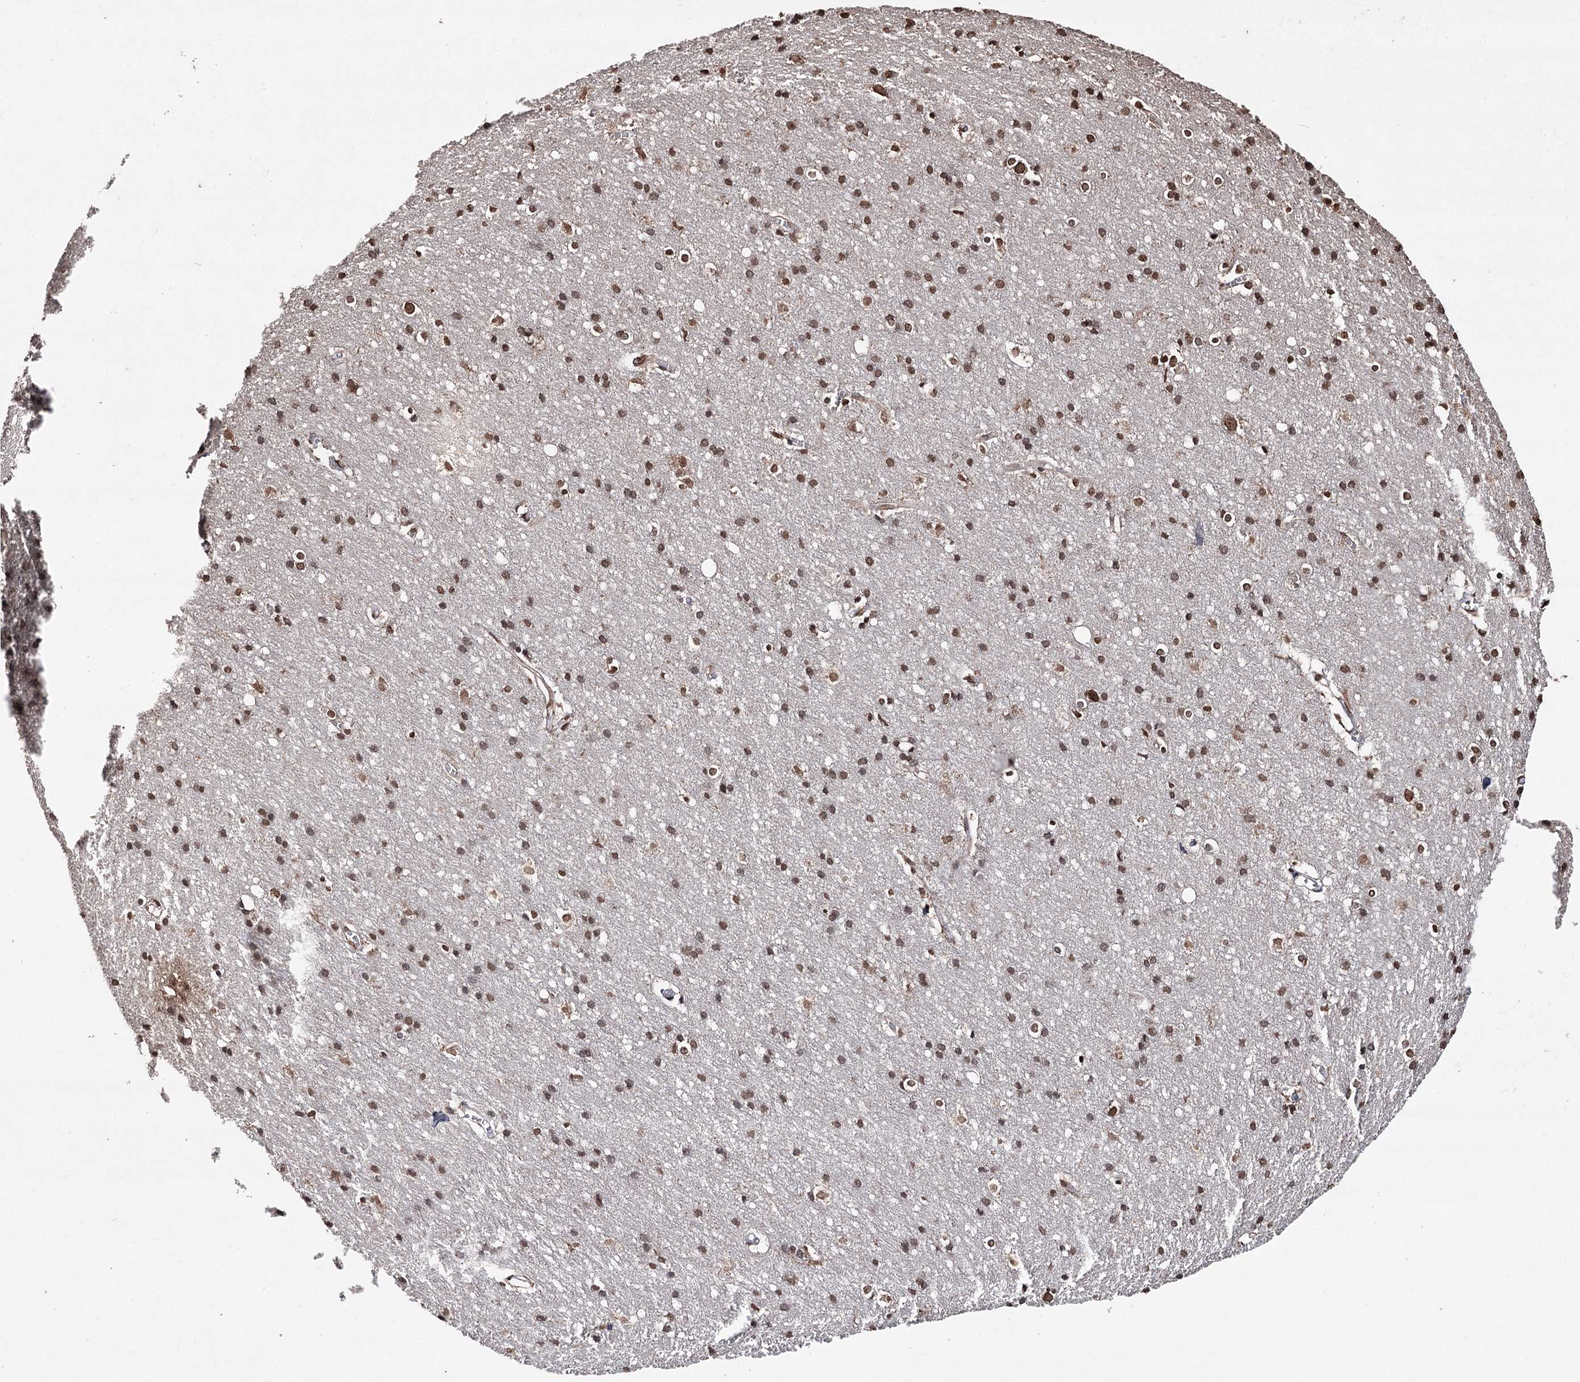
{"staining": {"intensity": "moderate", "quantity": "25%-75%", "location": "cytoplasmic/membranous,nuclear"}, "tissue": "cerebral cortex", "cell_type": "Endothelial cells", "image_type": "normal", "snomed": [{"axis": "morphology", "description": "Normal tissue, NOS"}, {"axis": "topography", "description": "Cerebral cortex"}], "caption": "Immunohistochemistry (DAB) staining of normal cerebral cortex displays moderate cytoplasmic/membranous,nuclear protein staining in approximately 25%-75% of endothelial cells.", "gene": "ATG14", "patient": {"sex": "male", "age": 54}}